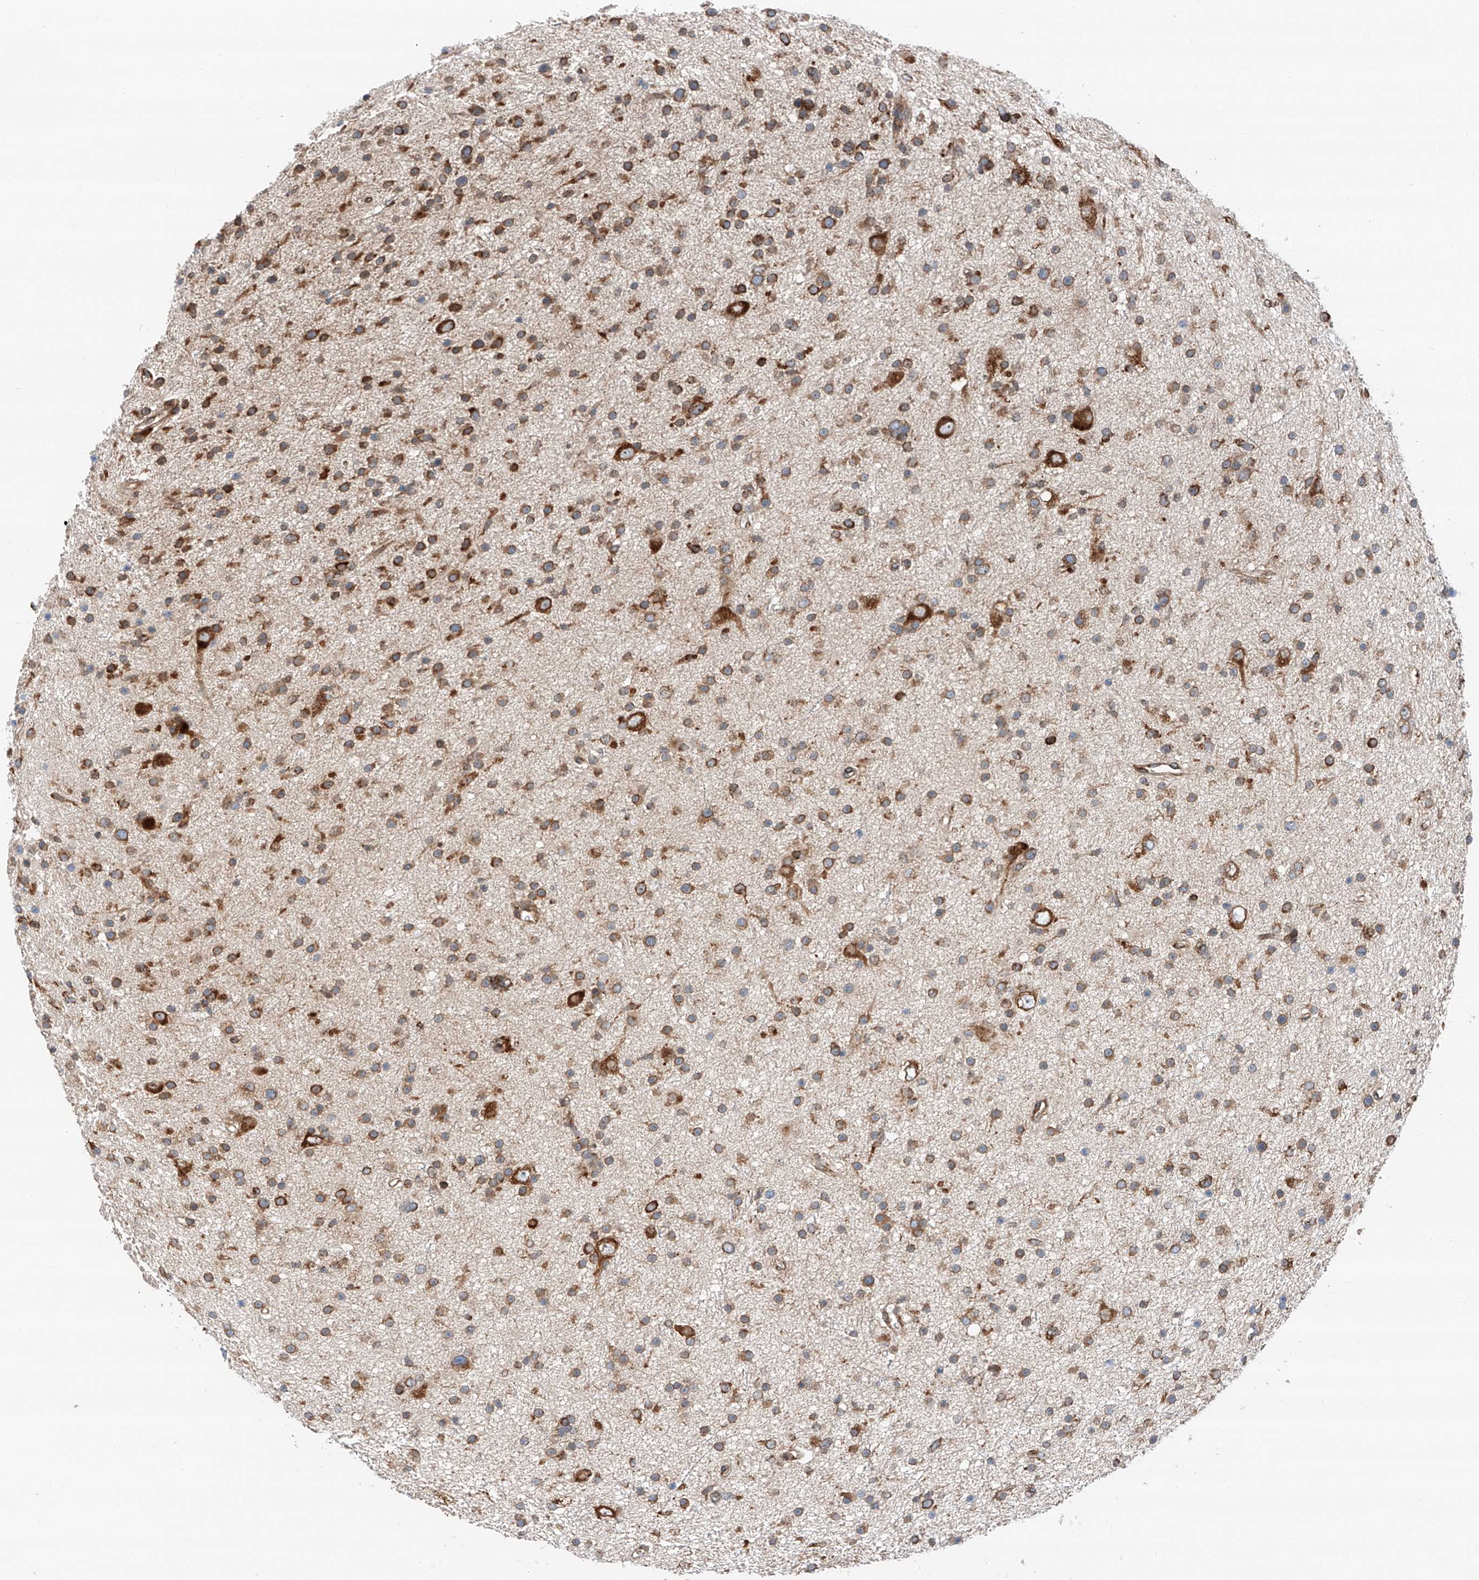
{"staining": {"intensity": "moderate", "quantity": "25%-75%", "location": "cytoplasmic/membranous"}, "tissue": "glioma", "cell_type": "Tumor cells", "image_type": "cancer", "snomed": [{"axis": "morphology", "description": "Glioma, malignant, Low grade"}, {"axis": "topography", "description": "Cerebral cortex"}], "caption": "Glioma tissue displays moderate cytoplasmic/membranous staining in about 25%-75% of tumor cells Nuclei are stained in blue.", "gene": "ZC3H15", "patient": {"sex": "female", "age": 39}}